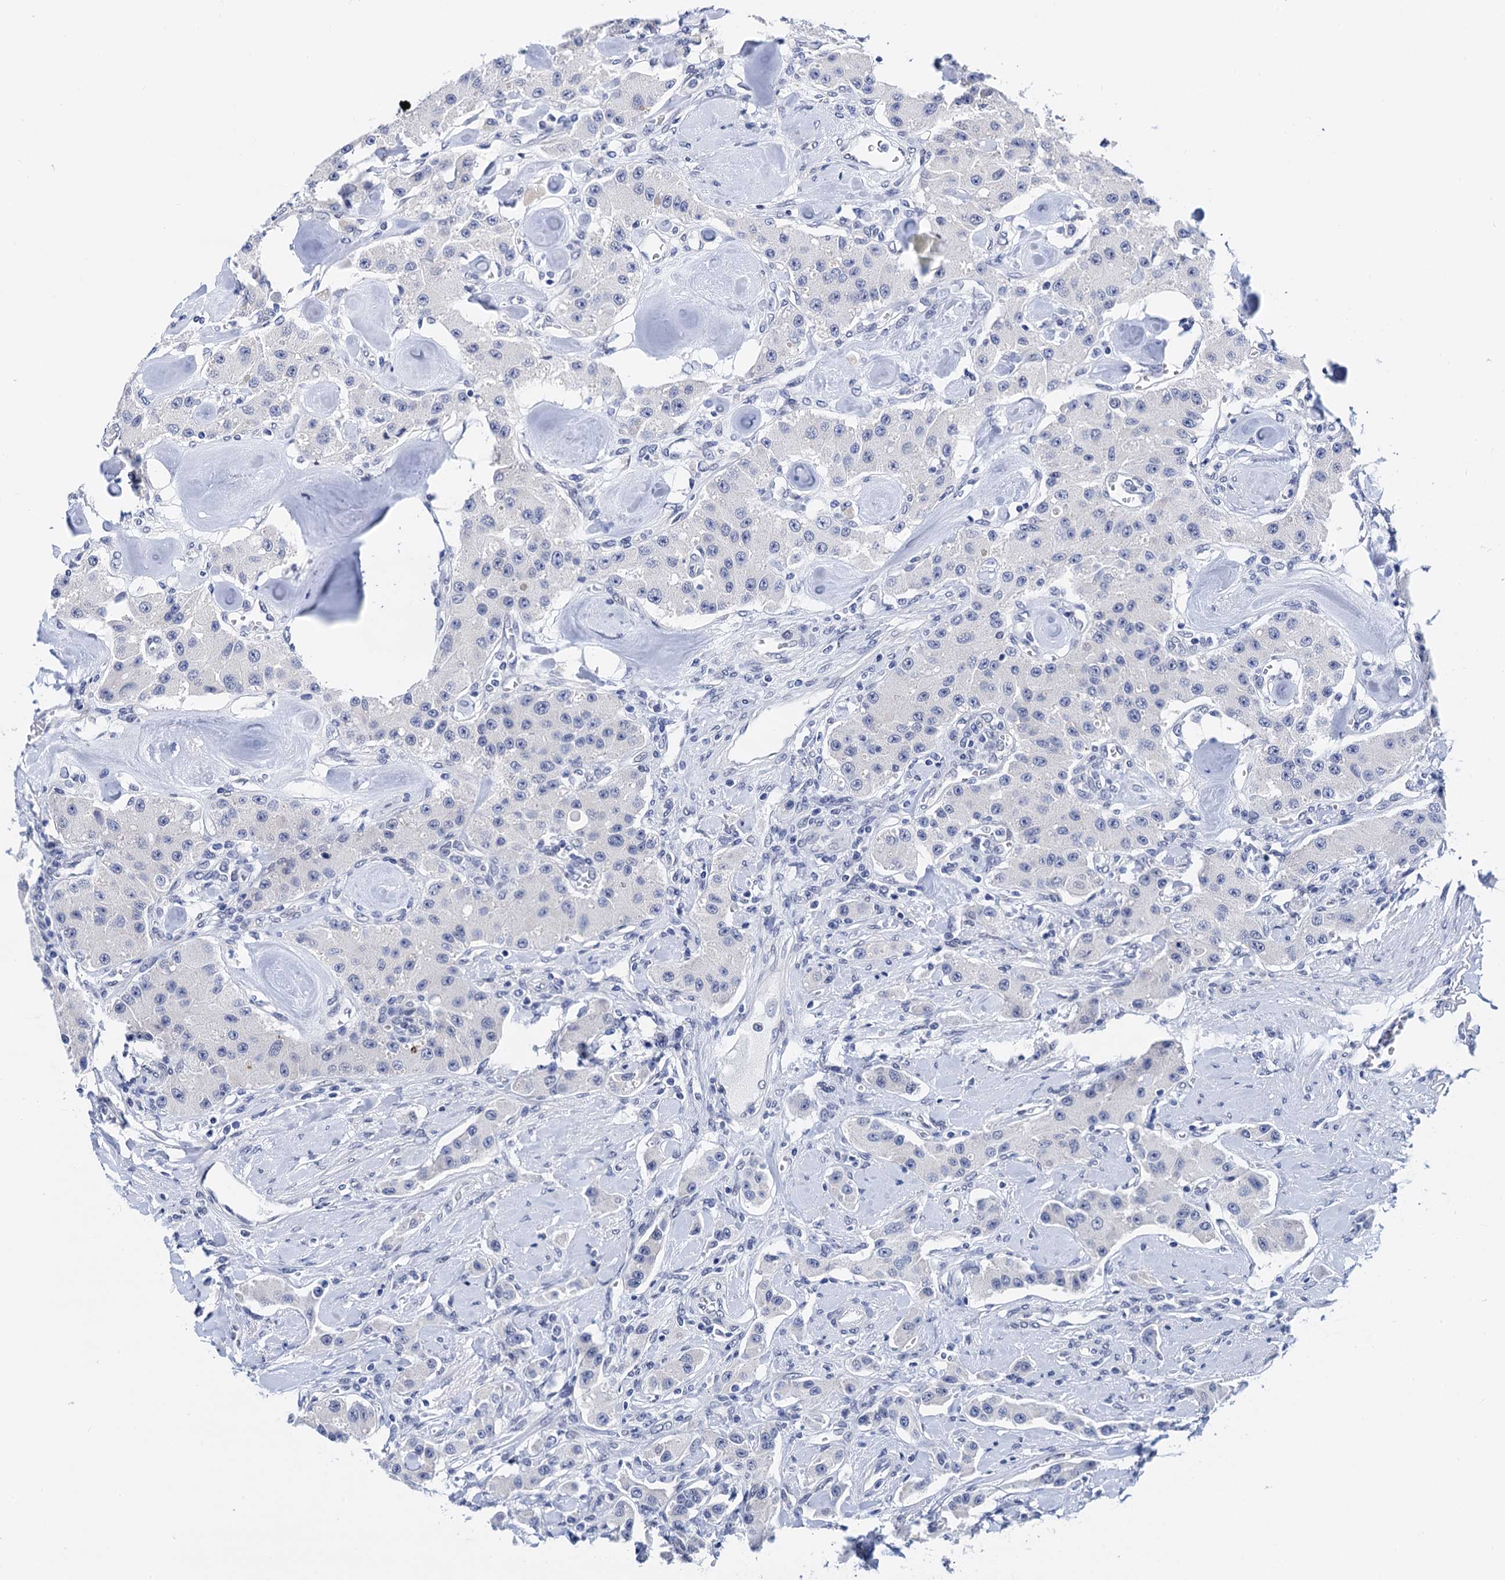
{"staining": {"intensity": "negative", "quantity": "none", "location": "none"}, "tissue": "carcinoid", "cell_type": "Tumor cells", "image_type": "cancer", "snomed": [{"axis": "morphology", "description": "Carcinoid, malignant, NOS"}, {"axis": "topography", "description": "Pancreas"}], "caption": "Immunohistochemistry (IHC) image of human carcinoid stained for a protein (brown), which demonstrates no expression in tumor cells.", "gene": "C16orf87", "patient": {"sex": "male", "age": 41}}